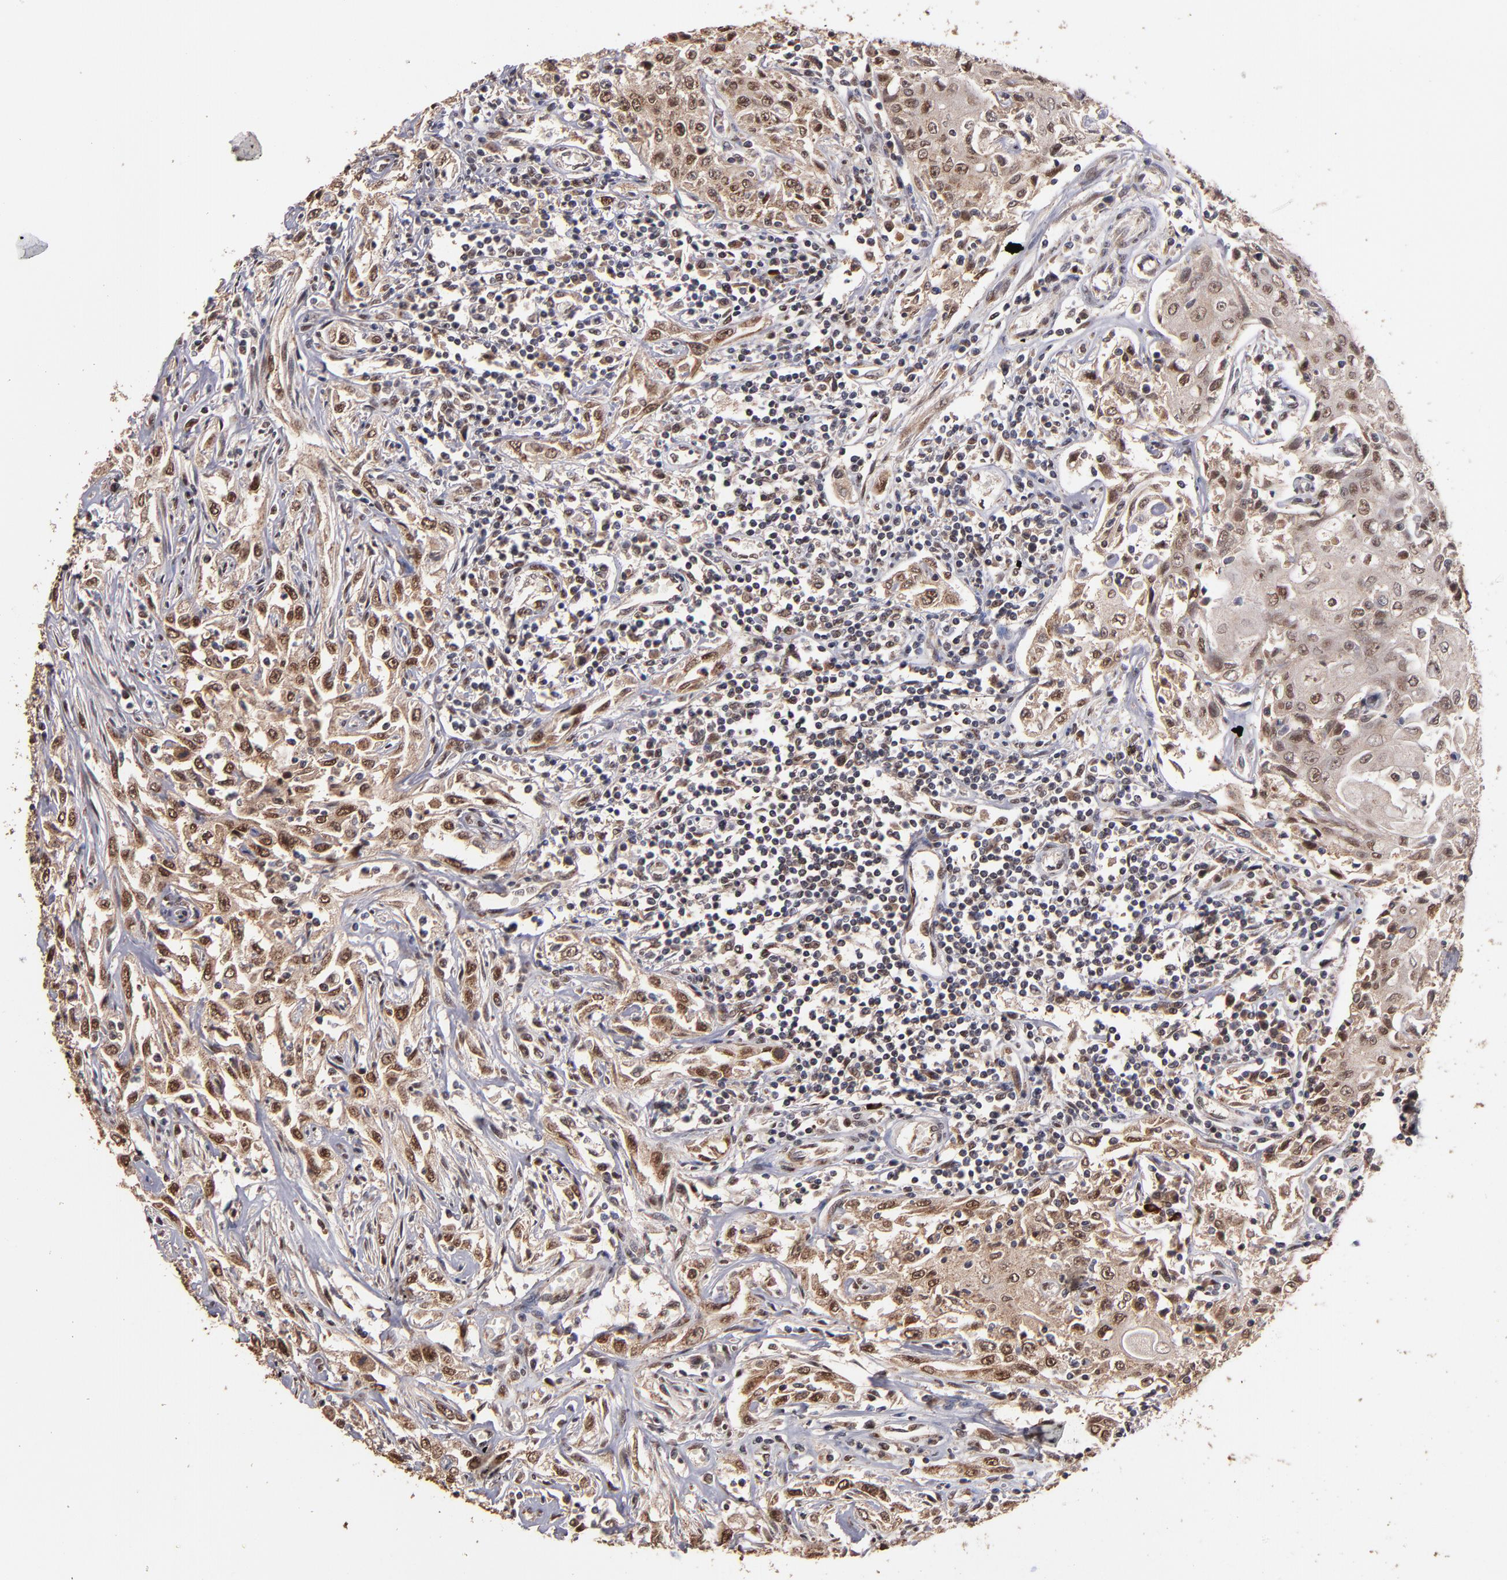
{"staining": {"intensity": "moderate", "quantity": "25%-75%", "location": "cytoplasmic/membranous,nuclear"}, "tissue": "head and neck cancer", "cell_type": "Tumor cells", "image_type": "cancer", "snomed": [{"axis": "morphology", "description": "Squamous cell carcinoma, NOS"}, {"axis": "topography", "description": "Oral tissue"}, {"axis": "topography", "description": "Head-Neck"}], "caption": "A medium amount of moderate cytoplasmic/membranous and nuclear positivity is present in approximately 25%-75% of tumor cells in head and neck cancer tissue. (IHC, brightfield microscopy, high magnification).", "gene": "EAPP", "patient": {"sex": "female", "age": 76}}